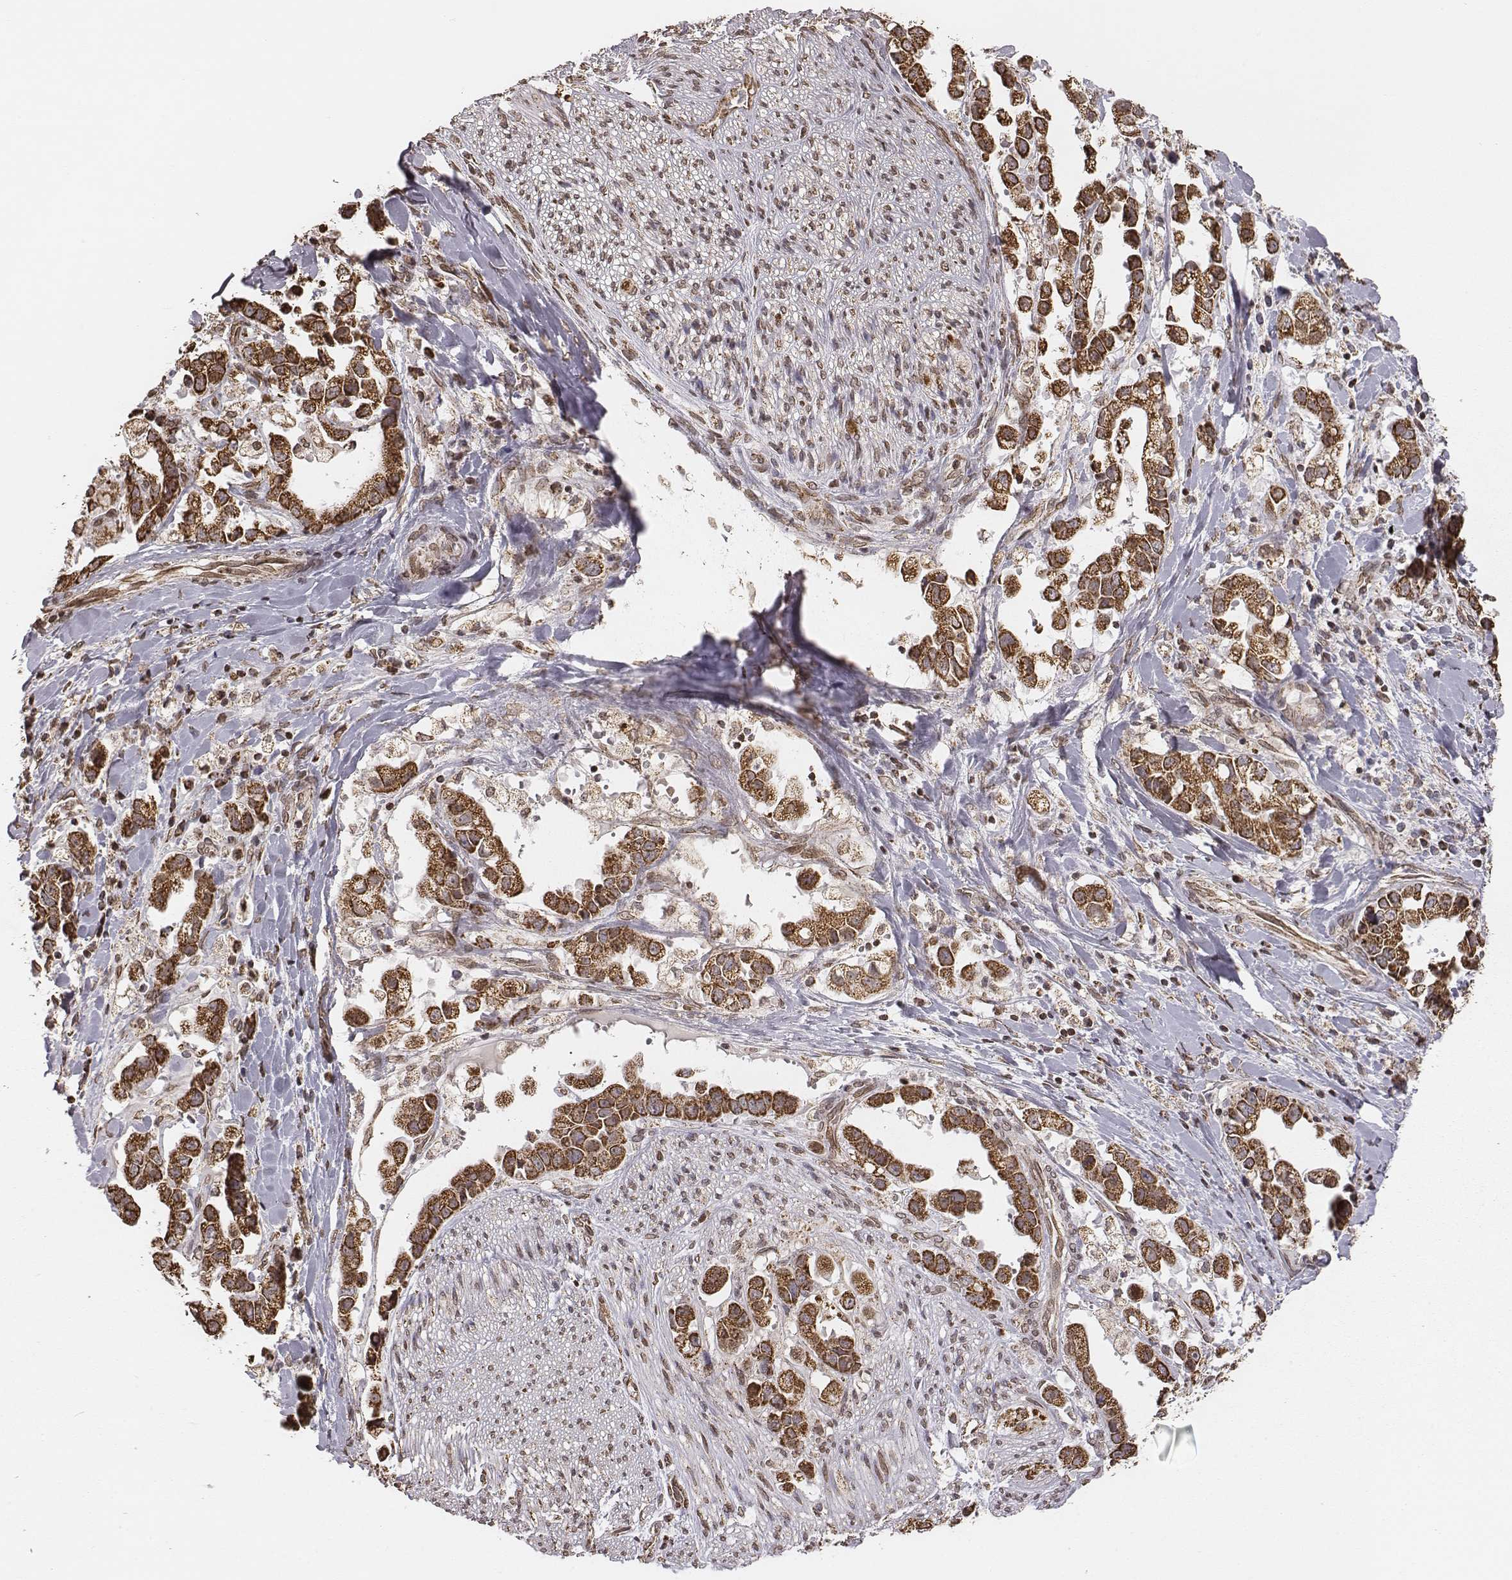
{"staining": {"intensity": "strong", "quantity": ">75%", "location": "cytoplasmic/membranous"}, "tissue": "stomach cancer", "cell_type": "Tumor cells", "image_type": "cancer", "snomed": [{"axis": "morphology", "description": "Adenocarcinoma, NOS"}, {"axis": "topography", "description": "Stomach"}], "caption": "This micrograph shows stomach adenocarcinoma stained with IHC to label a protein in brown. The cytoplasmic/membranous of tumor cells show strong positivity for the protein. Nuclei are counter-stained blue.", "gene": "ACOT2", "patient": {"sex": "male", "age": 59}}